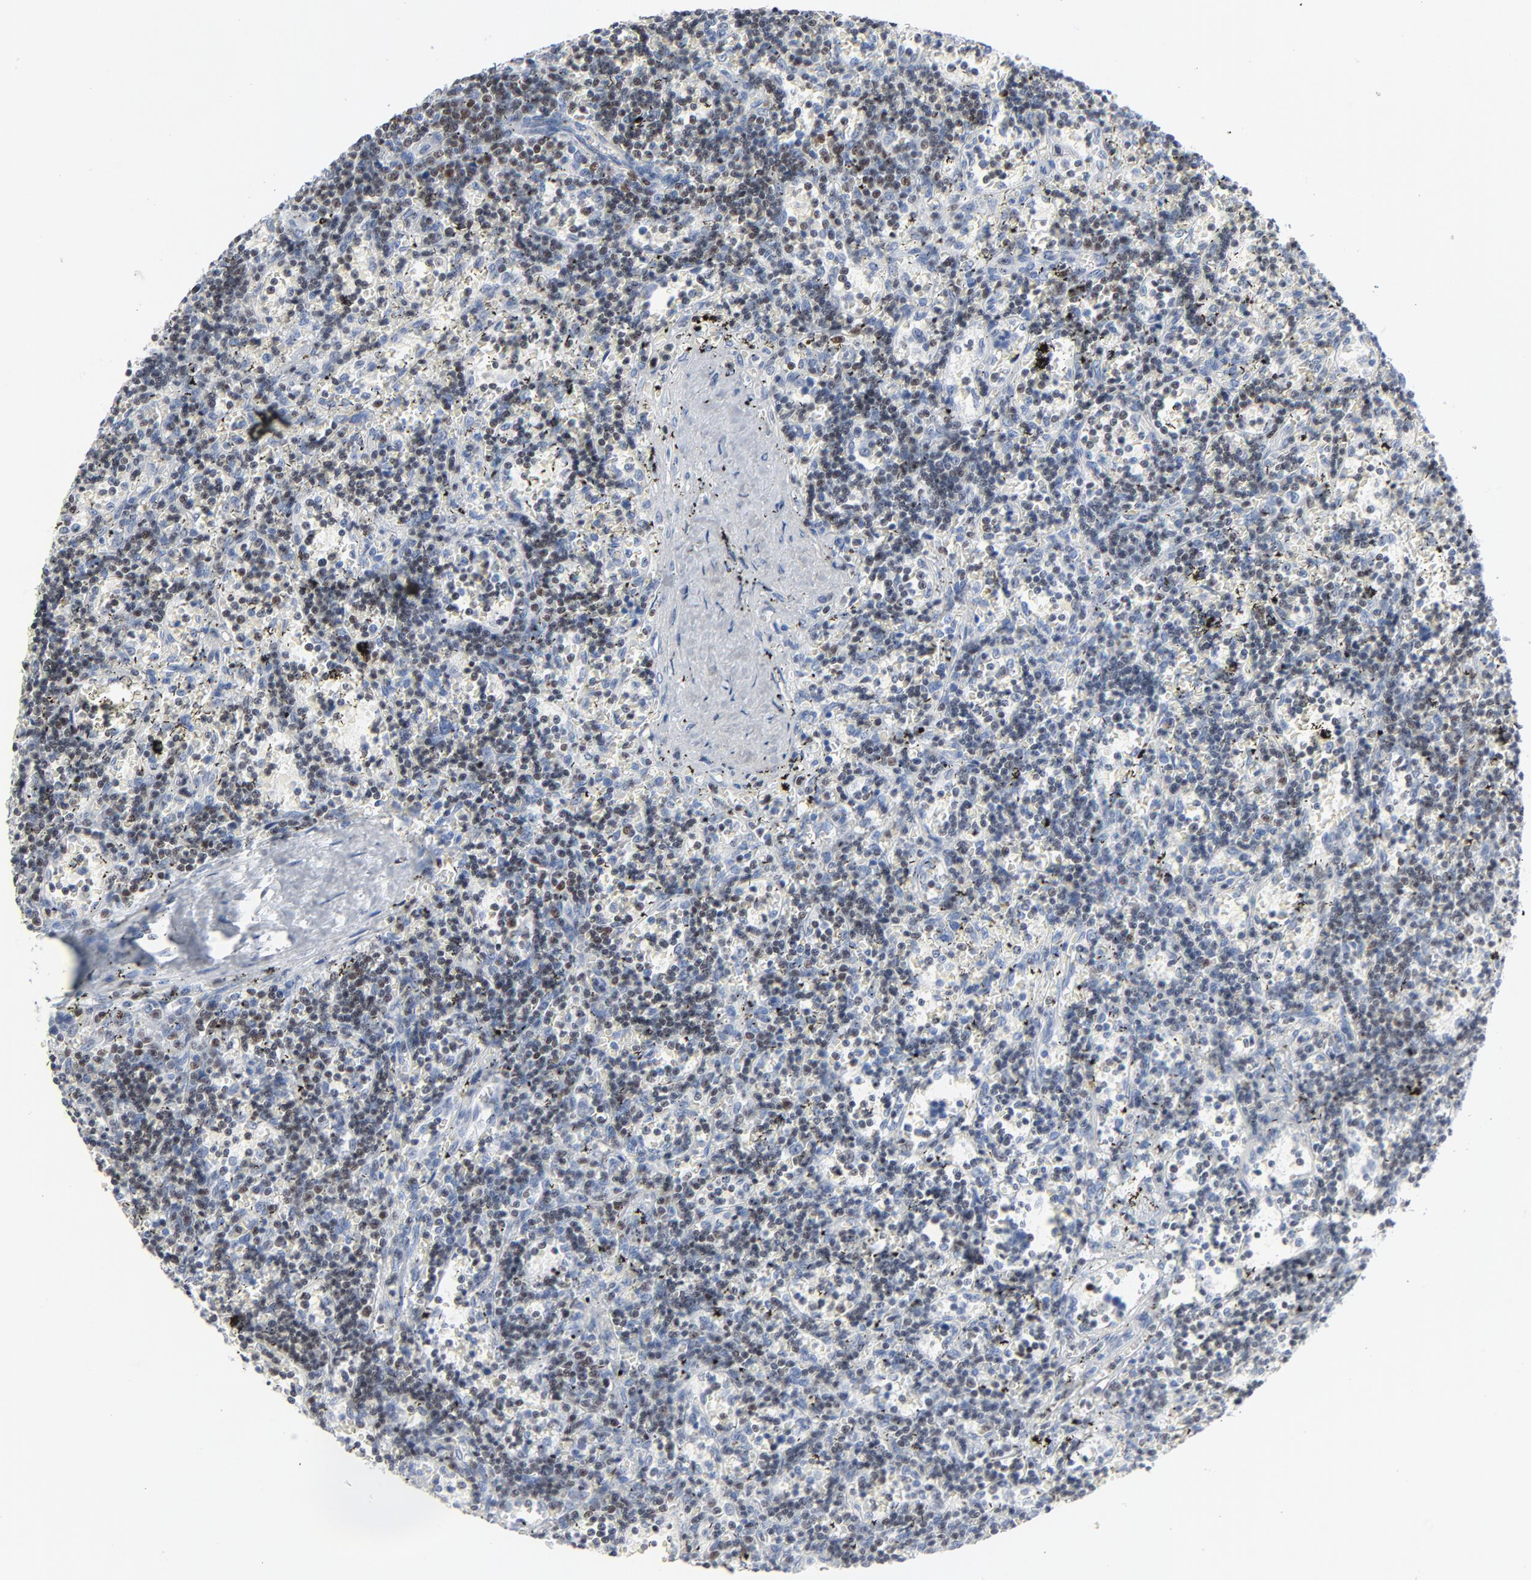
{"staining": {"intensity": "weak", "quantity": "25%-75%", "location": "nuclear"}, "tissue": "lymphoma", "cell_type": "Tumor cells", "image_type": "cancer", "snomed": [{"axis": "morphology", "description": "Malignant lymphoma, non-Hodgkin's type, Low grade"}, {"axis": "topography", "description": "Spleen"}], "caption": "About 25%-75% of tumor cells in human low-grade malignant lymphoma, non-Hodgkin's type display weak nuclear protein expression as visualized by brown immunohistochemical staining.", "gene": "FOXP1", "patient": {"sex": "male", "age": 60}}